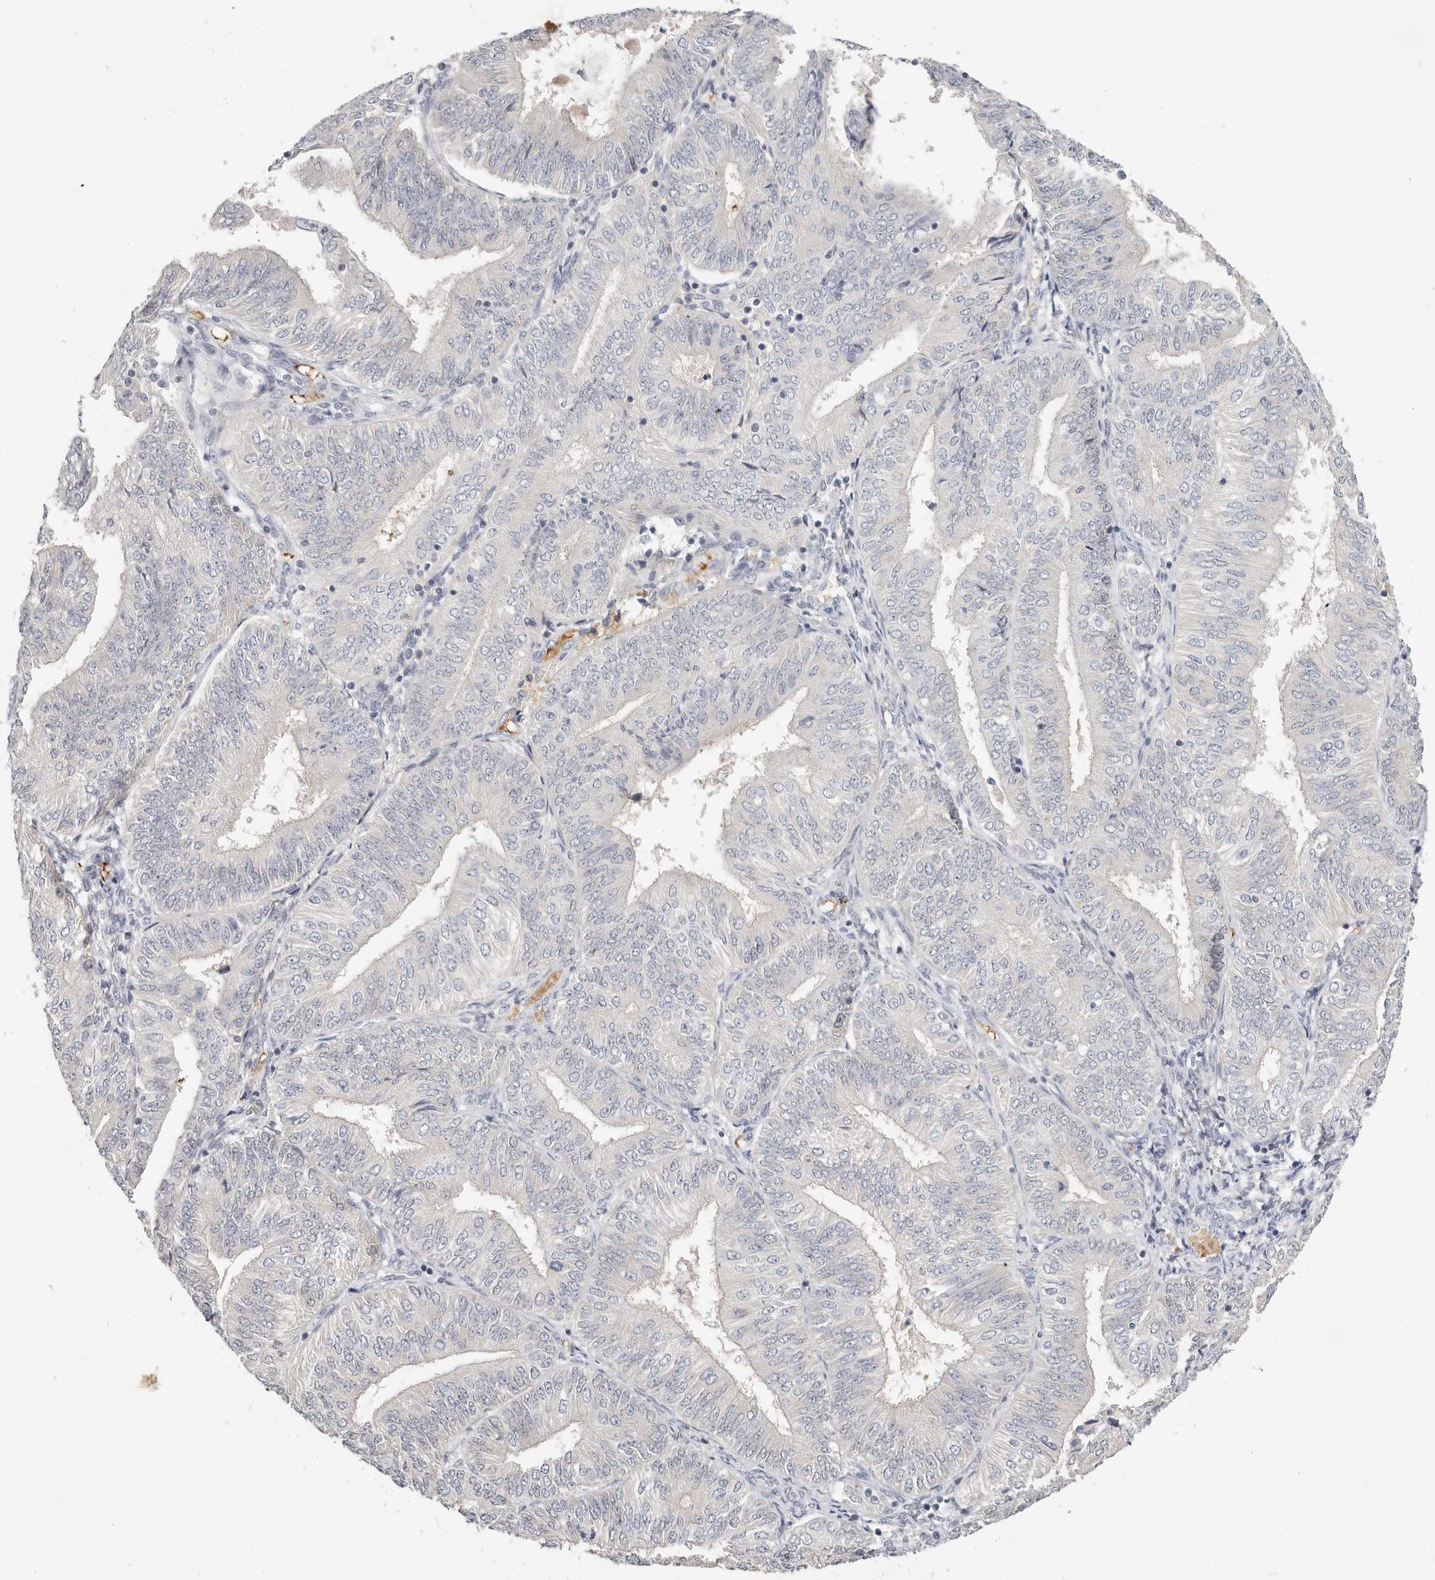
{"staining": {"intensity": "negative", "quantity": "none", "location": "none"}, "tissue": "endometrial cancer", "cell_type": "Tumor cells", "image_type": "cancer", "snomed": [{"axis": "morphology", "description": "Adenocarcinoma, NOS"}, {"axis": "topography", "description": "Endometrium"}], "caption": "Immunohistochemistry micrograph of endometrial cancer (adenocarcinoma) stained for a protein (brown), which demonstrates no expression in tumor cells. The staining was performed using DAB to visualize the protein expression in brown, while the nuclei were stained in blue with hematoxylin (Magnification: 20x).", "gene": "TMEM63B", "patient": {"sex": "female", "age": 58}}